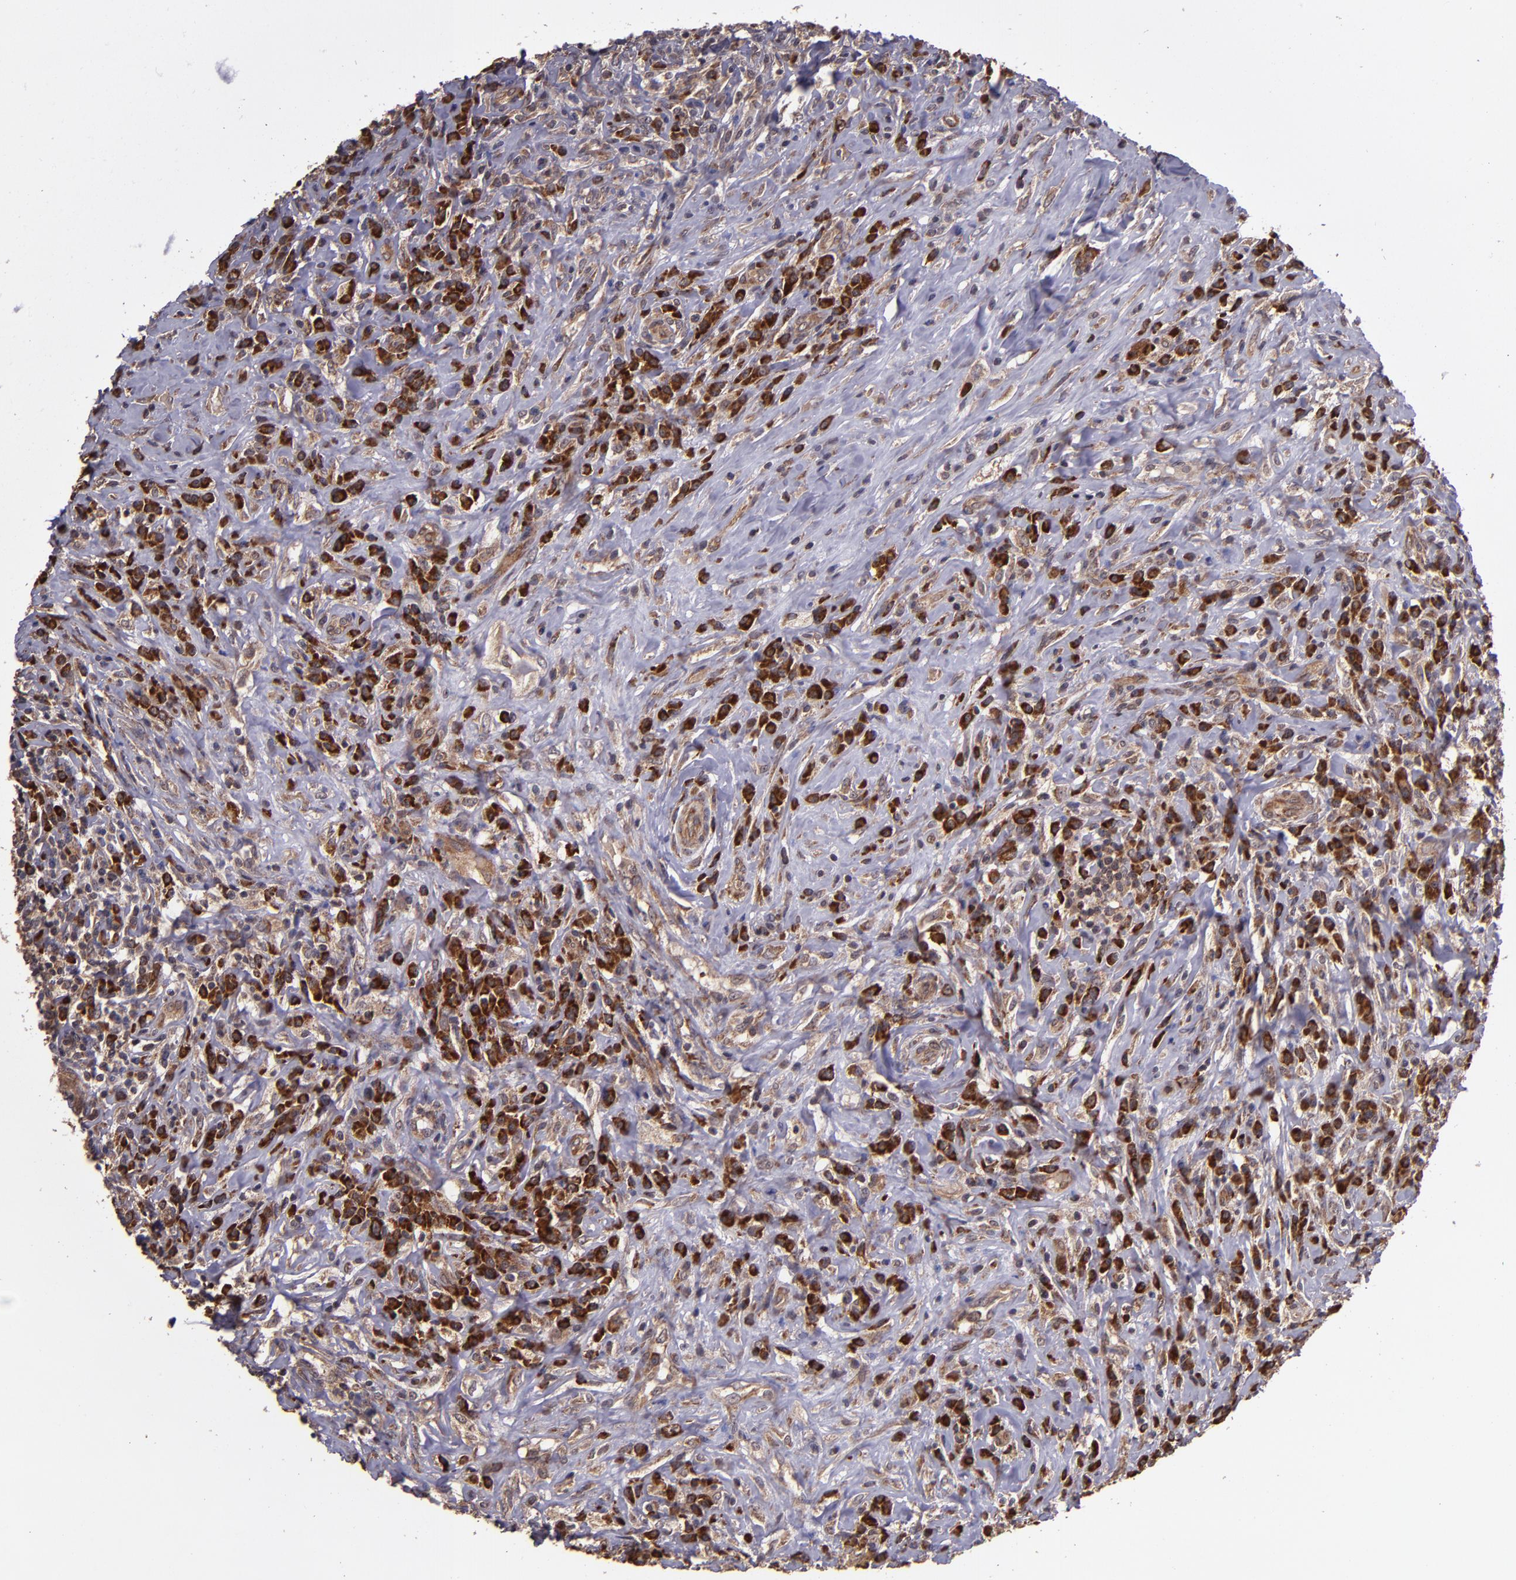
{"staining": {"intensity": "strong", "quantity": ">75%", "location": "cytoplasmic/membranous"}, "tissue": "lymphoma", "cell_type": "Tumor cells", "image_type": "cancer", "snomed": [{"axis": "morphology", "description": "Hodgkin's disease, NOS"}, {"axis": "topography", "description": "Lymph node"}], "caption": "Immunohistochemistry staining of lymphoma, which demonstrates high levels of strong cytoplasmic/membranous staining in approximately >75% of tumor cells indicating strong cytoplasmic/membranous protein staining. The staining was performed using DAB (3,3'-diaminobenzidine) (brown) for protein detection and nuclei were counterstained in hematoxylin (blue).", "gene": "USP51", "patient": {"sex": "female", "age": 25}}